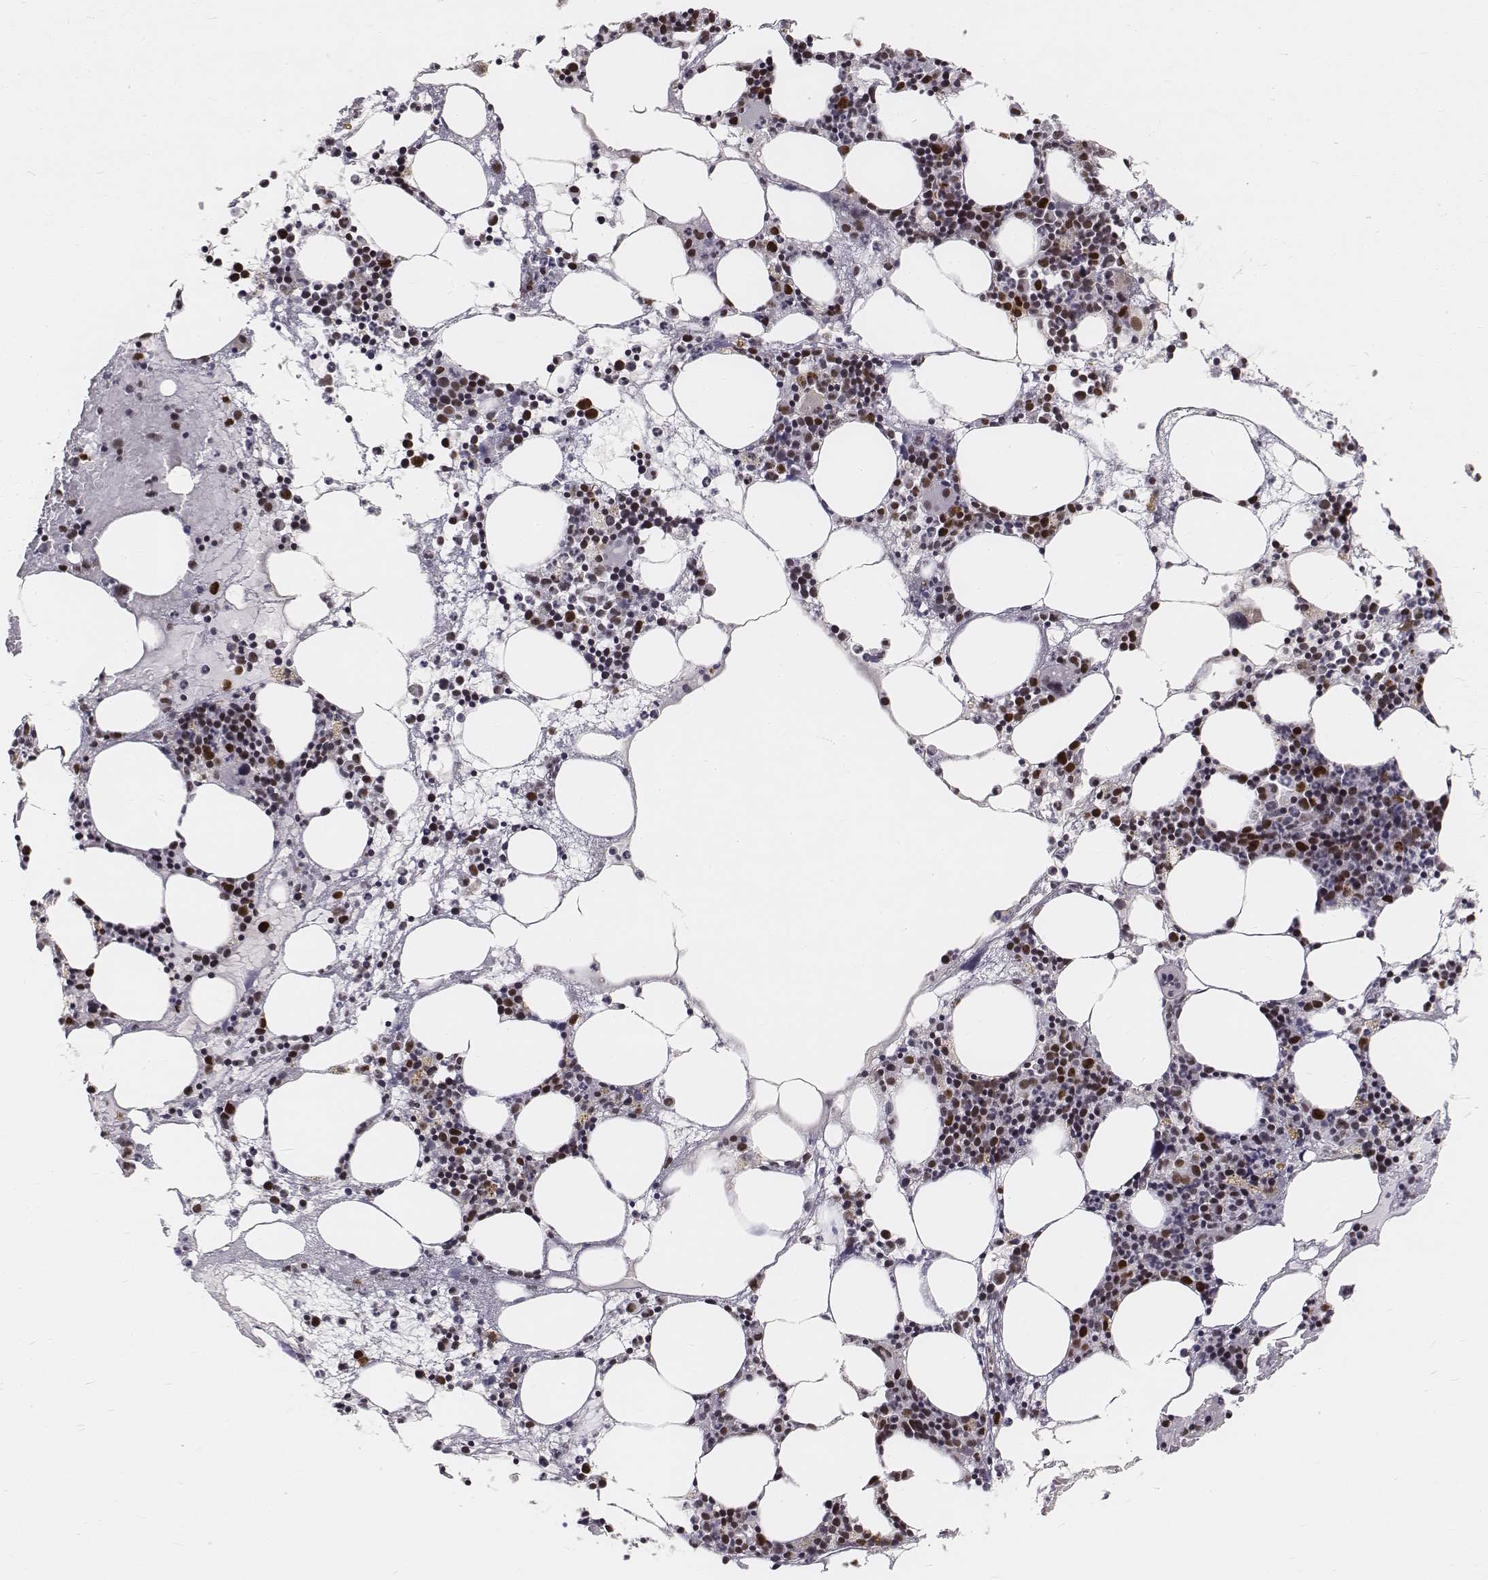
{"staining": {"intensity": "moderate", "quantity": "<25%", "location": "nuclear"}, "tissue": "bone marrow", "cell_type": "Hematopoietic cells", "image_type": "normal", "snomed": [{"axis": "morphology", "description": "Normal tissue, NOS"}, {"axis": "topography", "description": "Bone marrow"}], "caption": "The immunohistochemical stain shows moderate nuclear staining in hematopoietic cells of benign bone marrow.", "gene": "PHF6", "patient": {"sex": "male", "age": 54}}